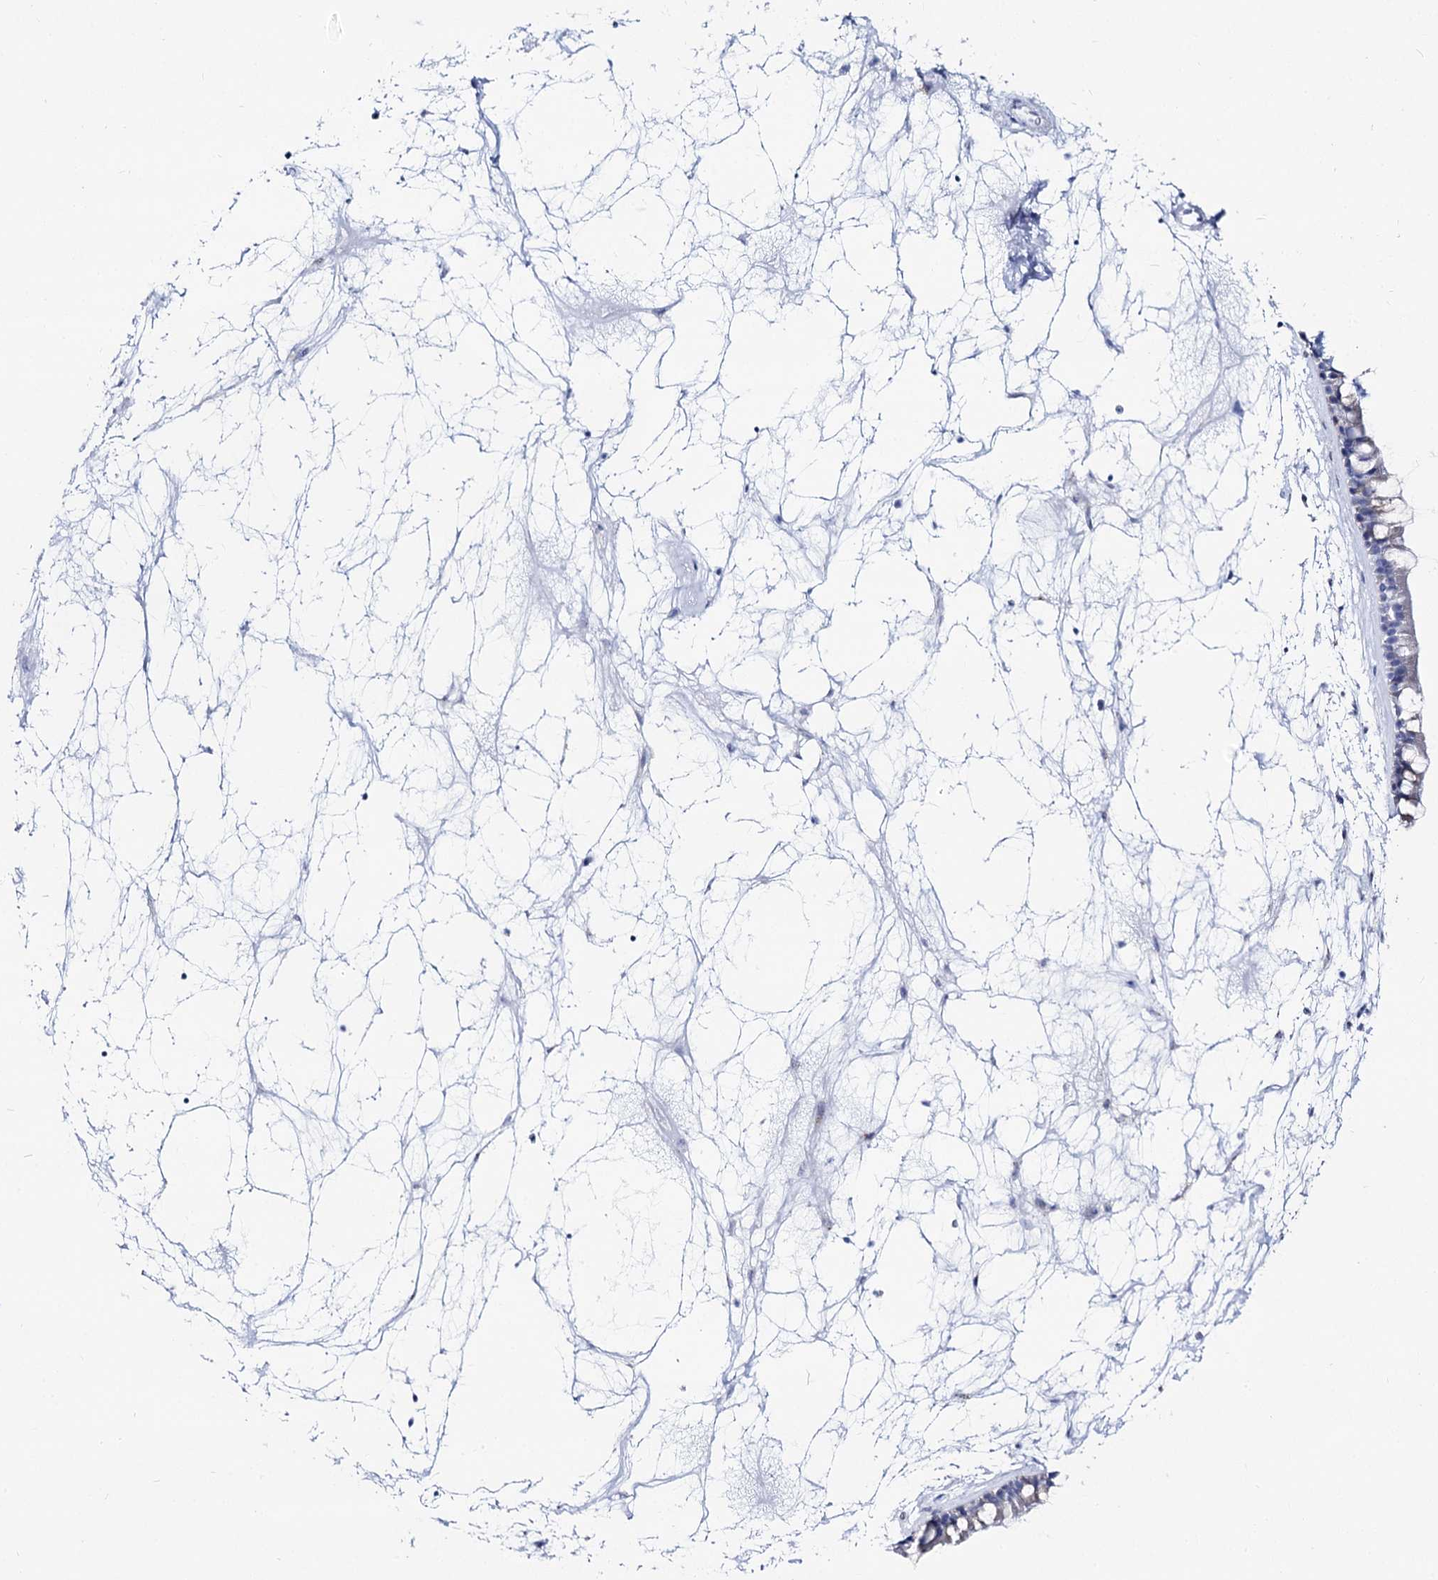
{"staining": {"intensity": "negative", "quantity": "none", "location": "none"}, "tissue": "nasopharynx", "cell_type": "Respiratory epithelial cells", "image_type": "normal", "snomed": [{"axis": "morphology", "description": "Normal tissue, NOS"}, {"axis": "topography", "description": "Nasopharynx"}], "caption": "There is no significant expression in respiratory epithelial cells of nasopharynx. Nuclei are stained in blue.", "gene": "SLC3A1", "patient": {"sex": "male", "age": 64}}